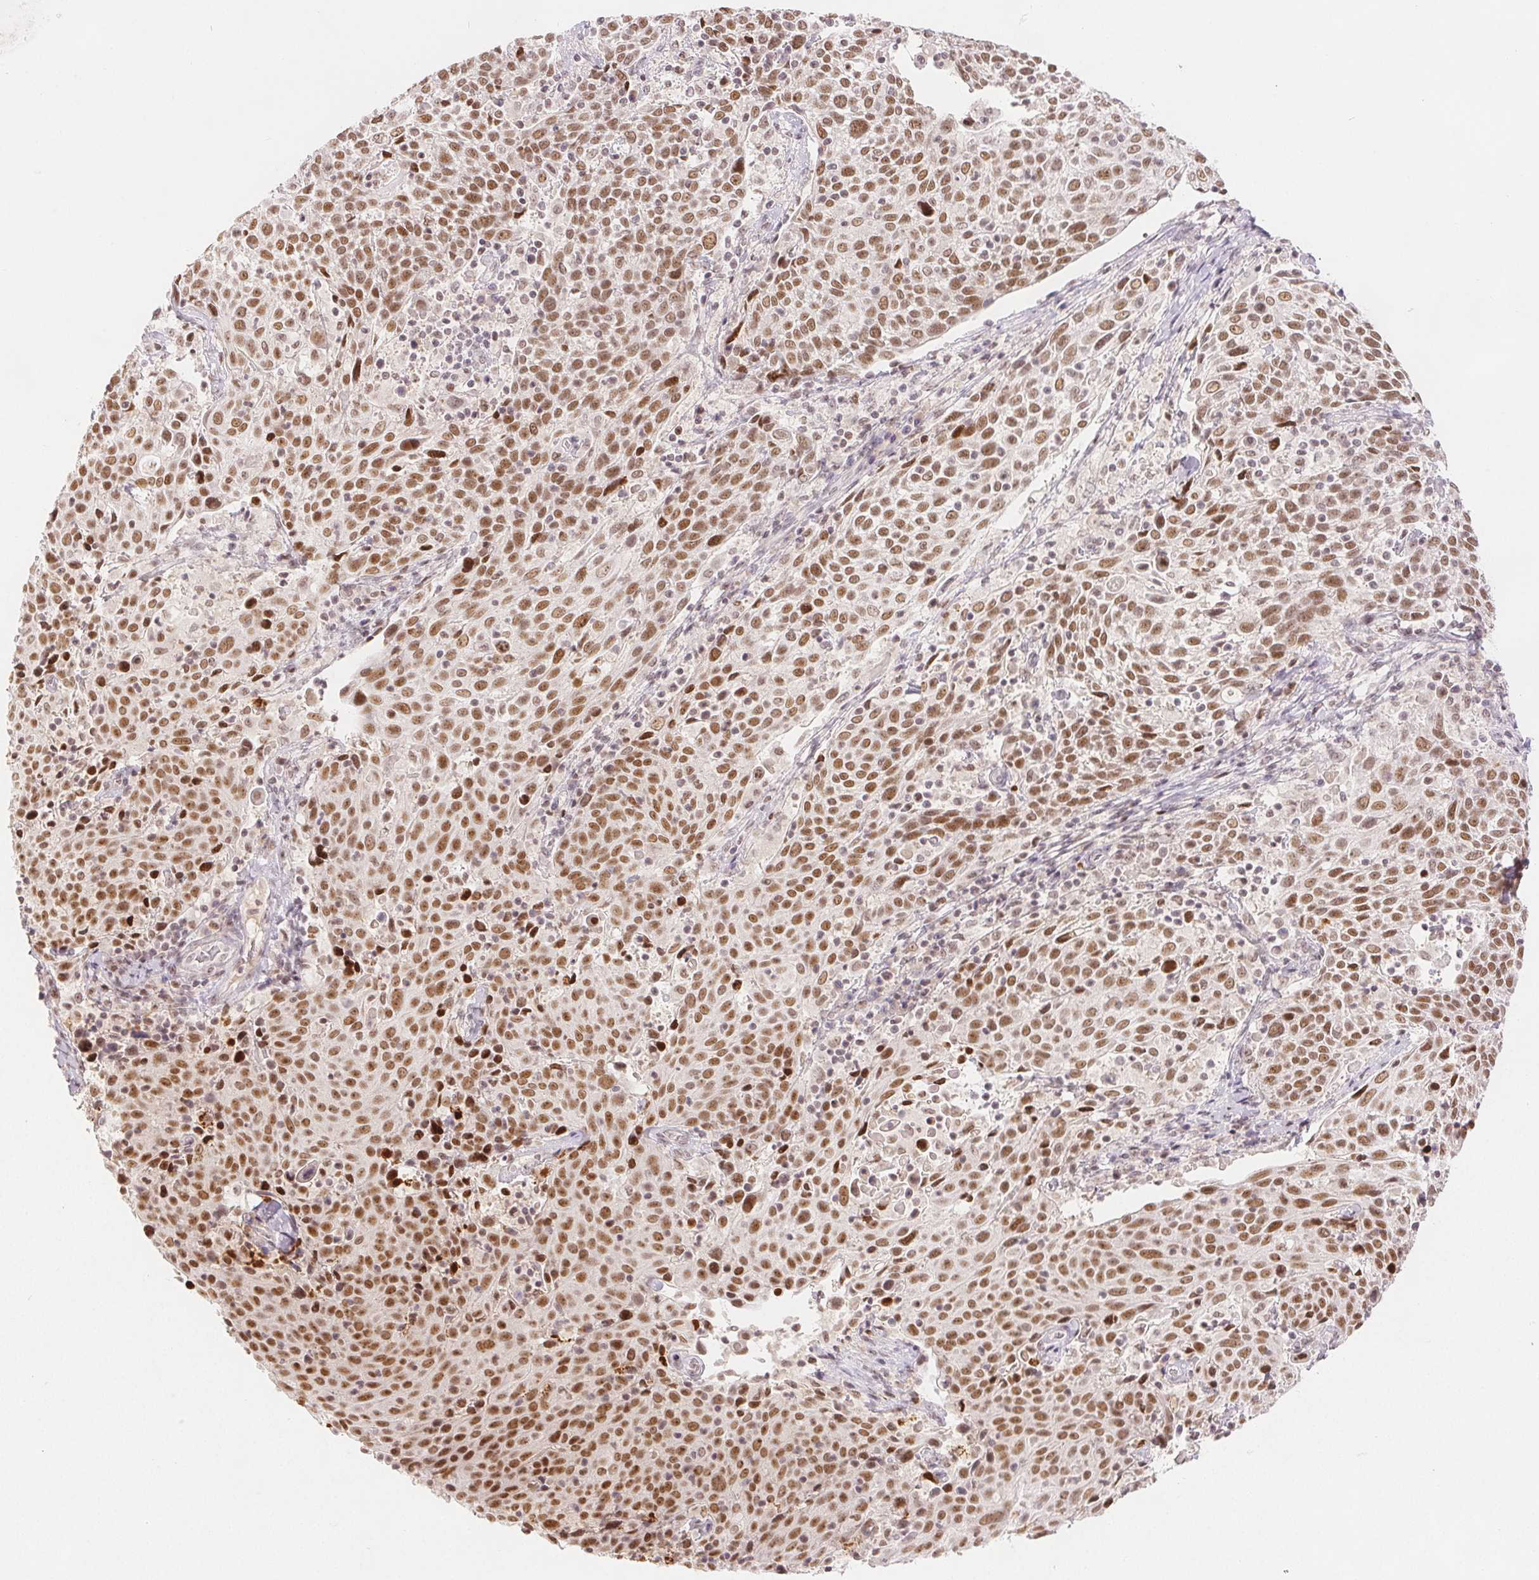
{"staining": {"intensity": "moderate", "quantity": ">75%", "location": "nuclear"}, "tissue": "cervical cancer", "cell_type": "Tumor cells", "image_type": "cancer", "snomed": [{"axis": "morphology", "description": "Squamous cell carcinoma, NOS"}, {"axis": "topography", "description": "Cervix"}], "caption": "Cervical cancer (squamous cell carcinoma) stained with a protein marker shows moderate staining in tumor cells.", "gene": "DEK", "patient": {"sex": "female", "age": 61}}